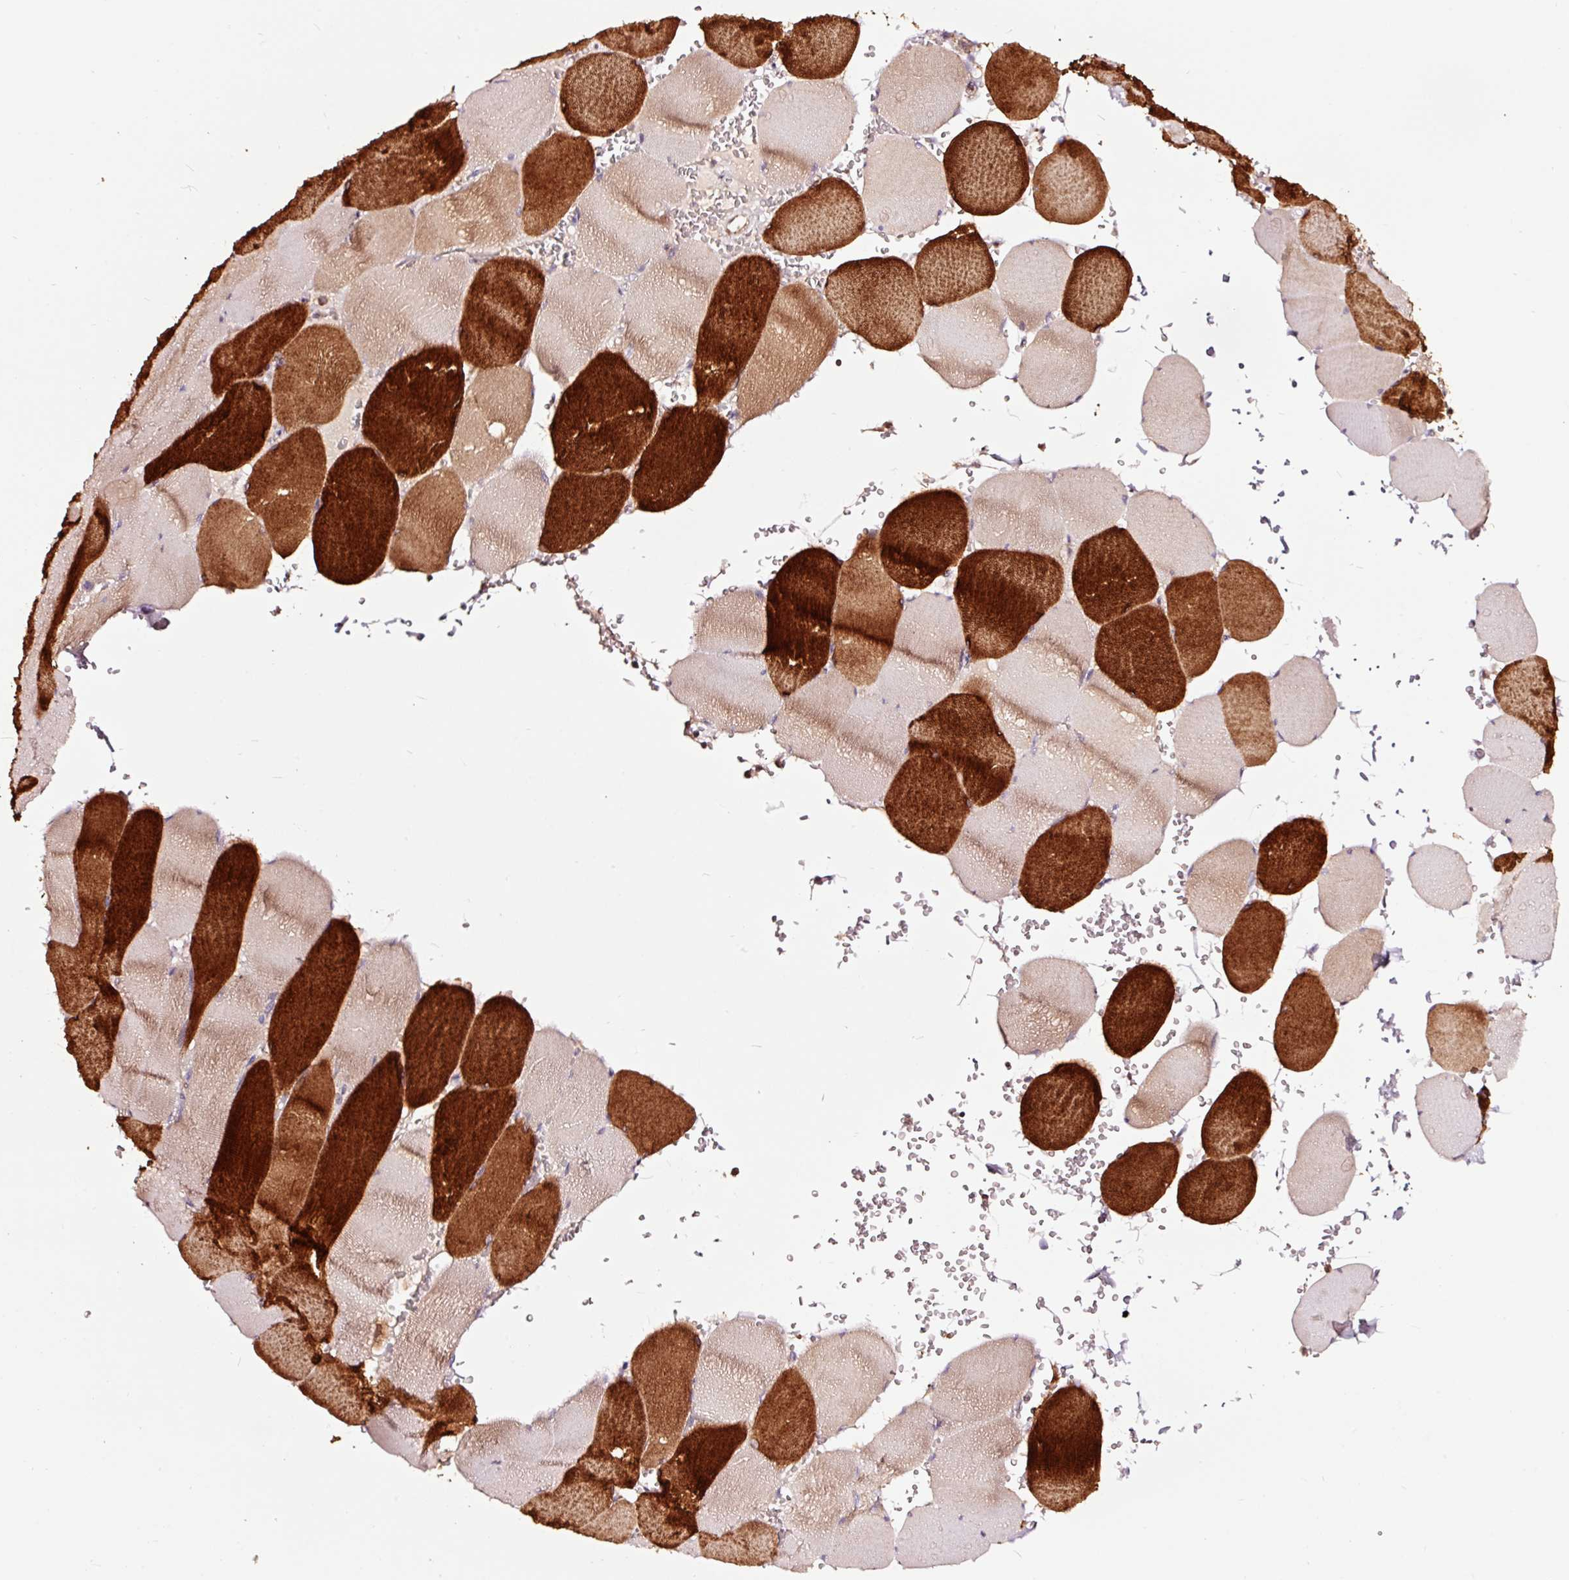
{"staining": {"intensity": "strong", "quantity": "25%-75%", "location": "cytoplasmic/membranous"}, "tissue": "skeletal muscle", "cell_type": "Myocytes", "image_type": "normal", "snomed": [{"axis": "morphology", "description": "Normal tissue, NOS"}, {"axis": "topography", "description": "Skeletal muscle"}, {"axis": "topography", "description": "Head-Neck"}], "caption": "Myocytes show high levels of strong cytoplasmic/membranous positivity in about 25%-75% of cells in unremarkable skeletal muscle.", "gene": "TPM1", "patient": {"sex": "male", "age": 66}}